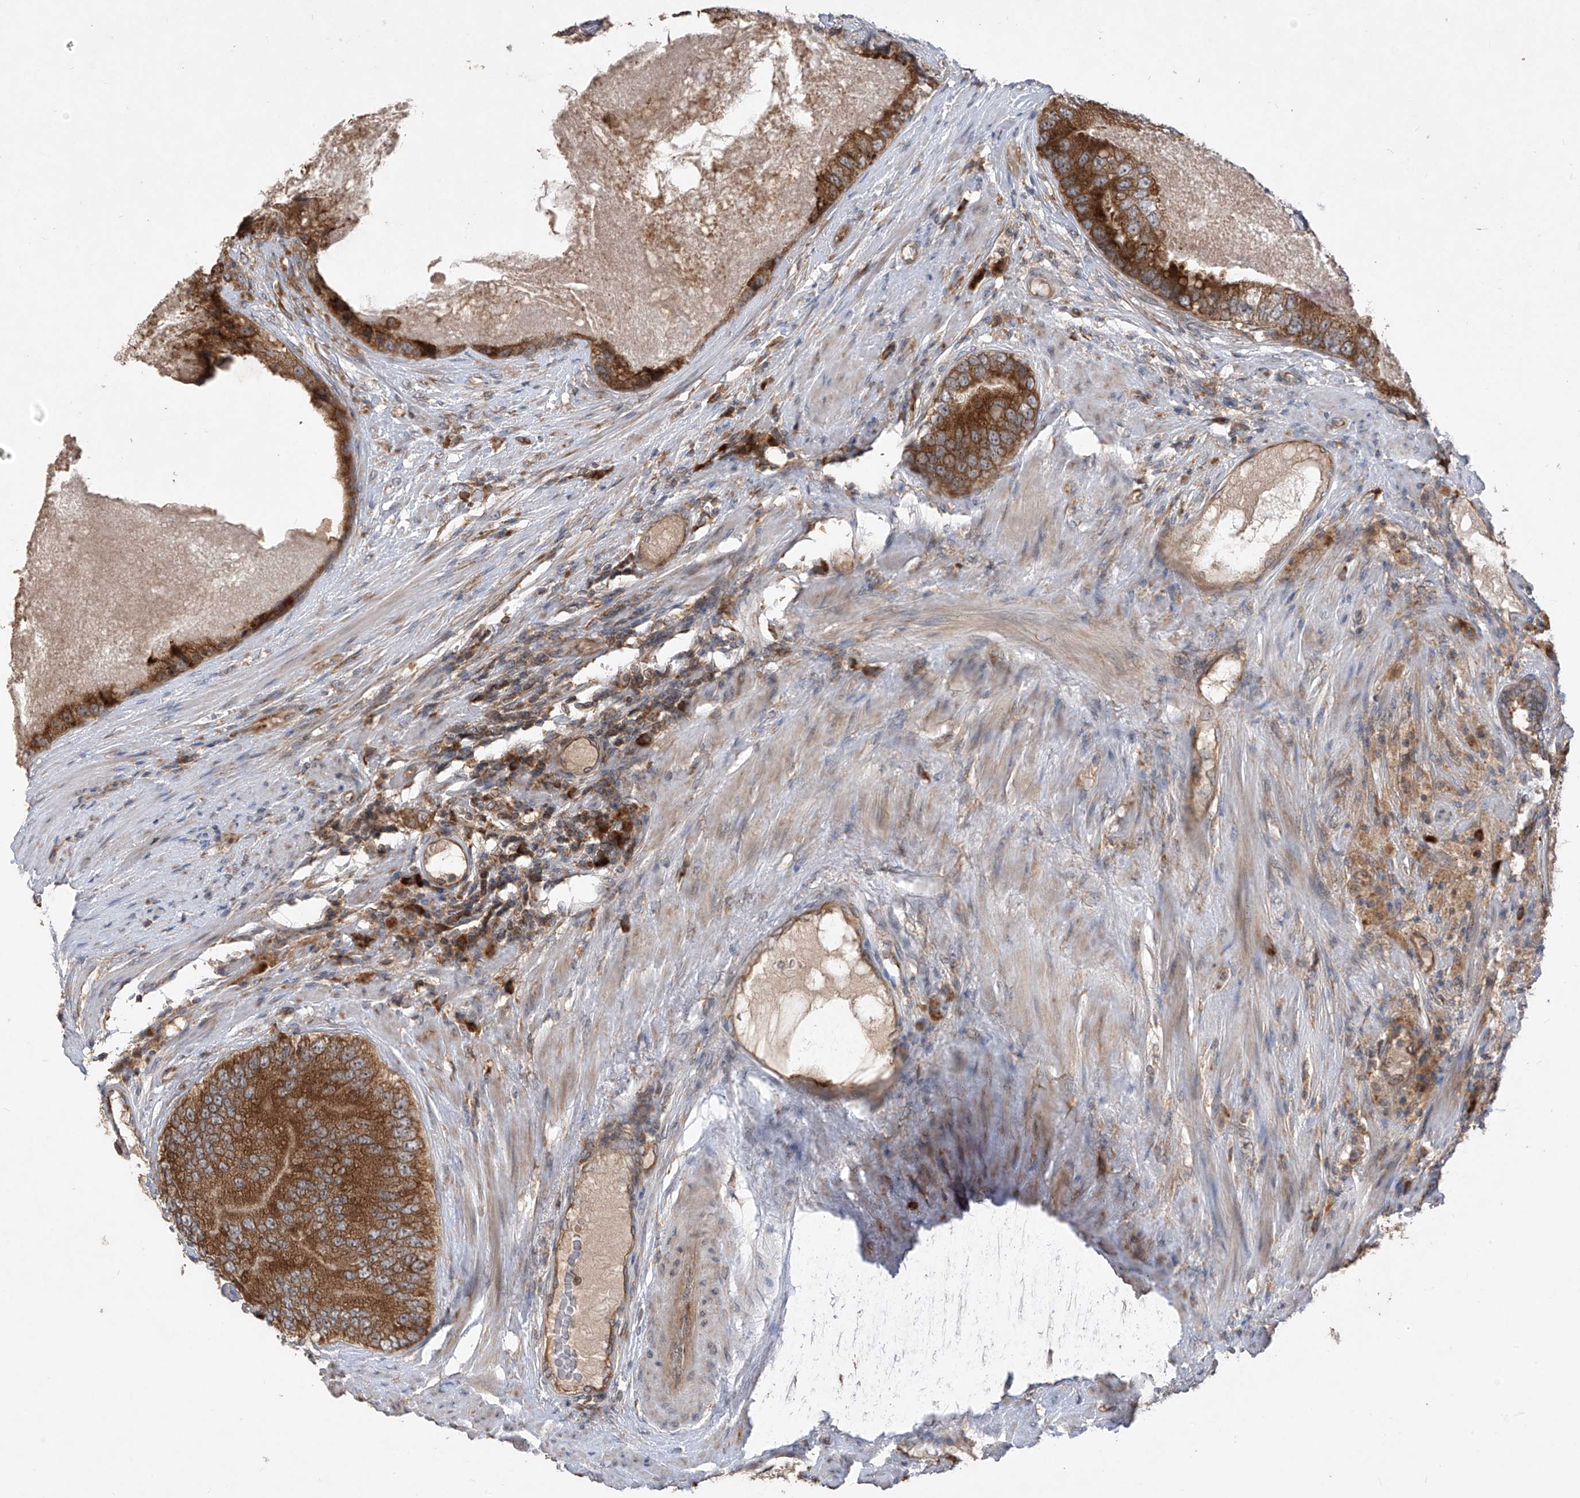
{"staining": {"intensity": "moderate", "quantity": ">75%", "location": "cytoplasmic/membranous"}, "tissue": "prostate cancer", "cell_type": "Tumor cells", "image_type": "cancer", "snomed": [{"axis": "morphology", "description": "Adenocarcinoma, High grade"}, {"axis": "topography", "description": "Prostate"}], "caption": "Tumor cells show medium levels of moderate cytoplasmic/membranous staining in about >75% of cells in human high-grade adenocarcinoma (prostate). Nuclei are stained in blue.", "gene": "RPL34", "patient": {"sex": "male", "age": 70}}